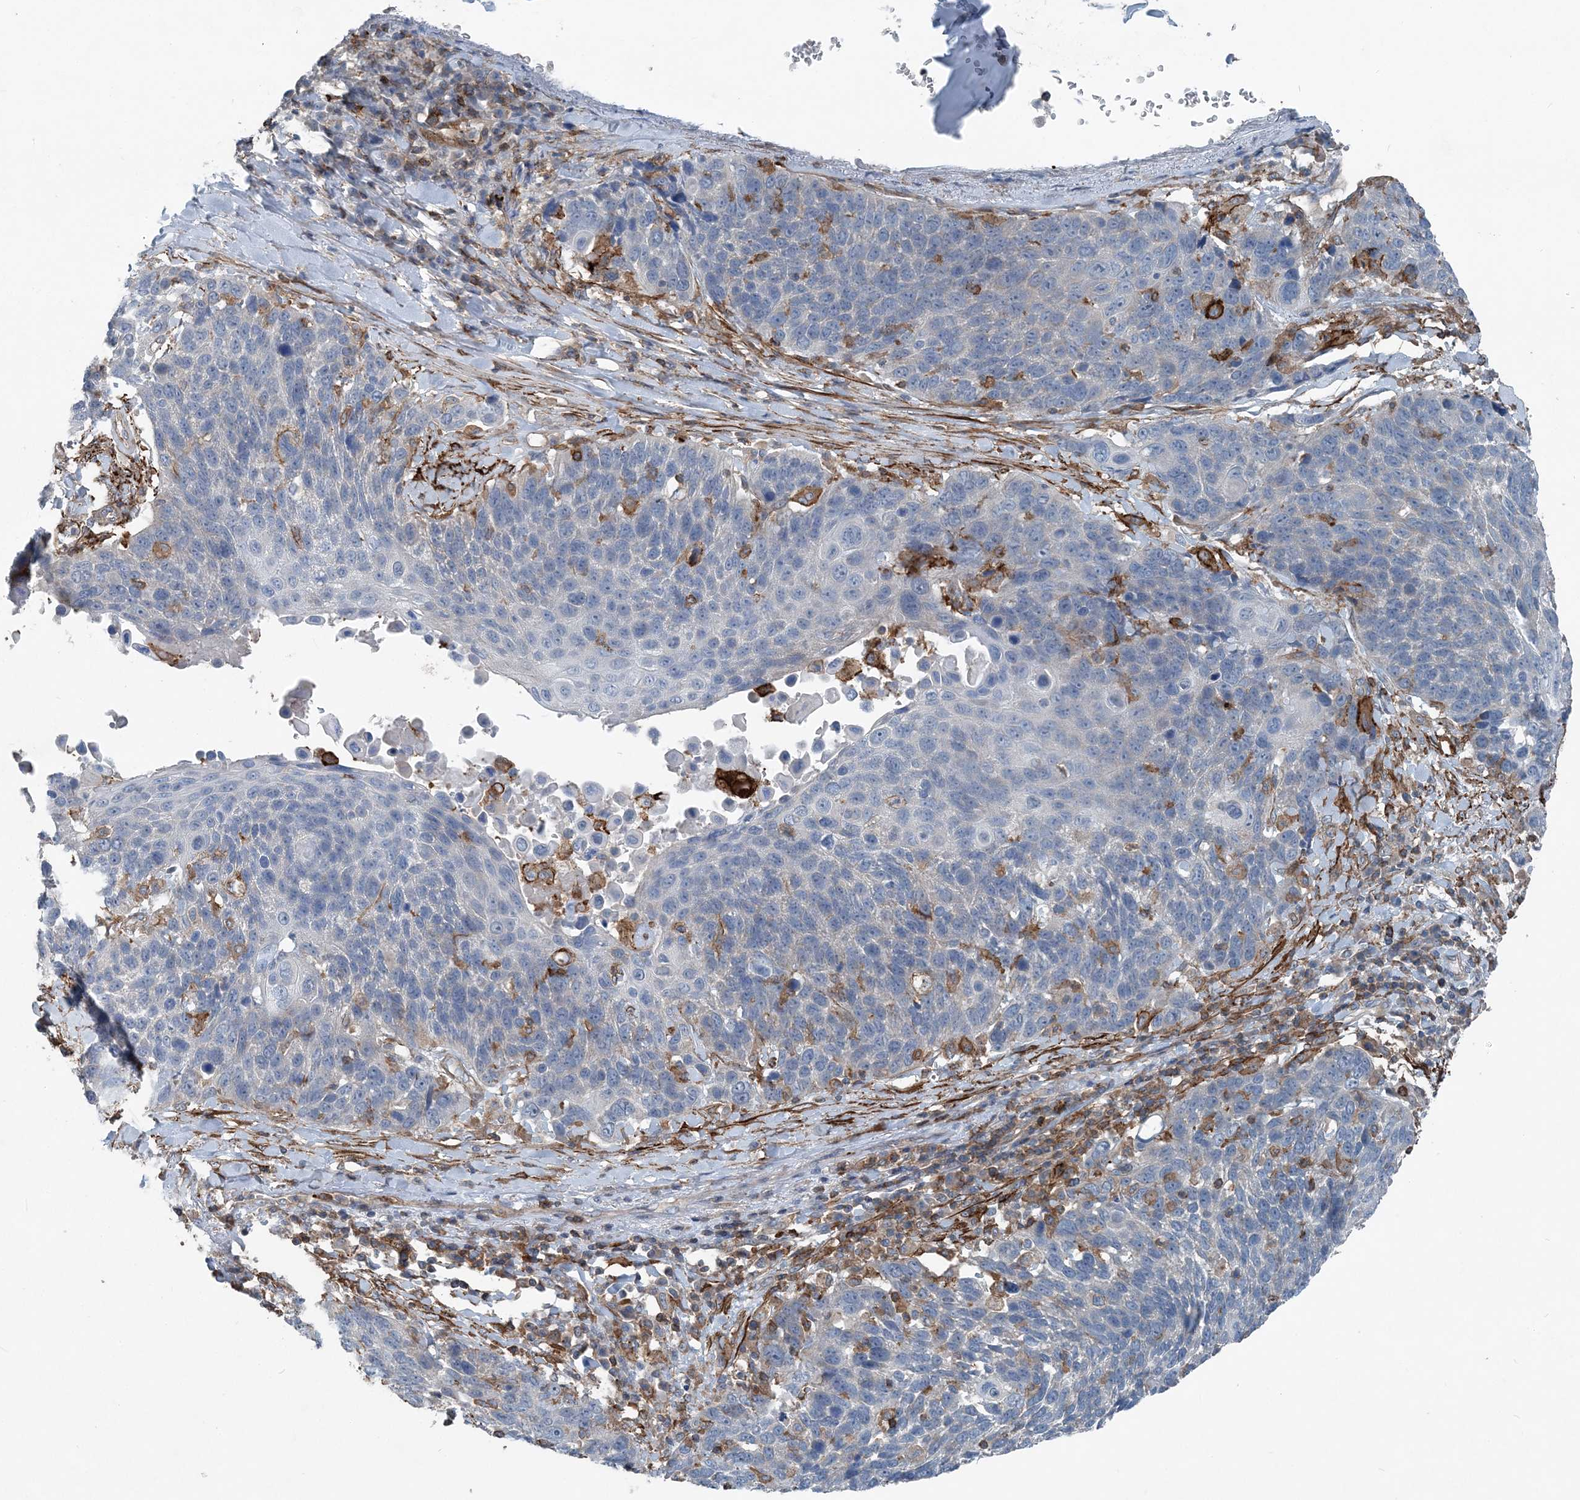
{"staining": {"intensity": "negative", "quantity": "none", "location": "none"}, "tissue": "lung cancer", "cell_type": "Tumor cells", "image_type": "cancer", "snomed": [{"axis": "morphology", "description": "Squamous cell carcinoma, NOS"}, {"axis": "topography", "description": "Lung"}], "caption": "Immunohistochemistry (IHC) image of neoplastic tissue: human lung squamous cell carcinoma stained with DAB (3,3'-diaminobenzidine) reveals no significant protein staining in tumor cells.", "gene": "DGUOK", "patient": {"sex": "male", "age": 66}}